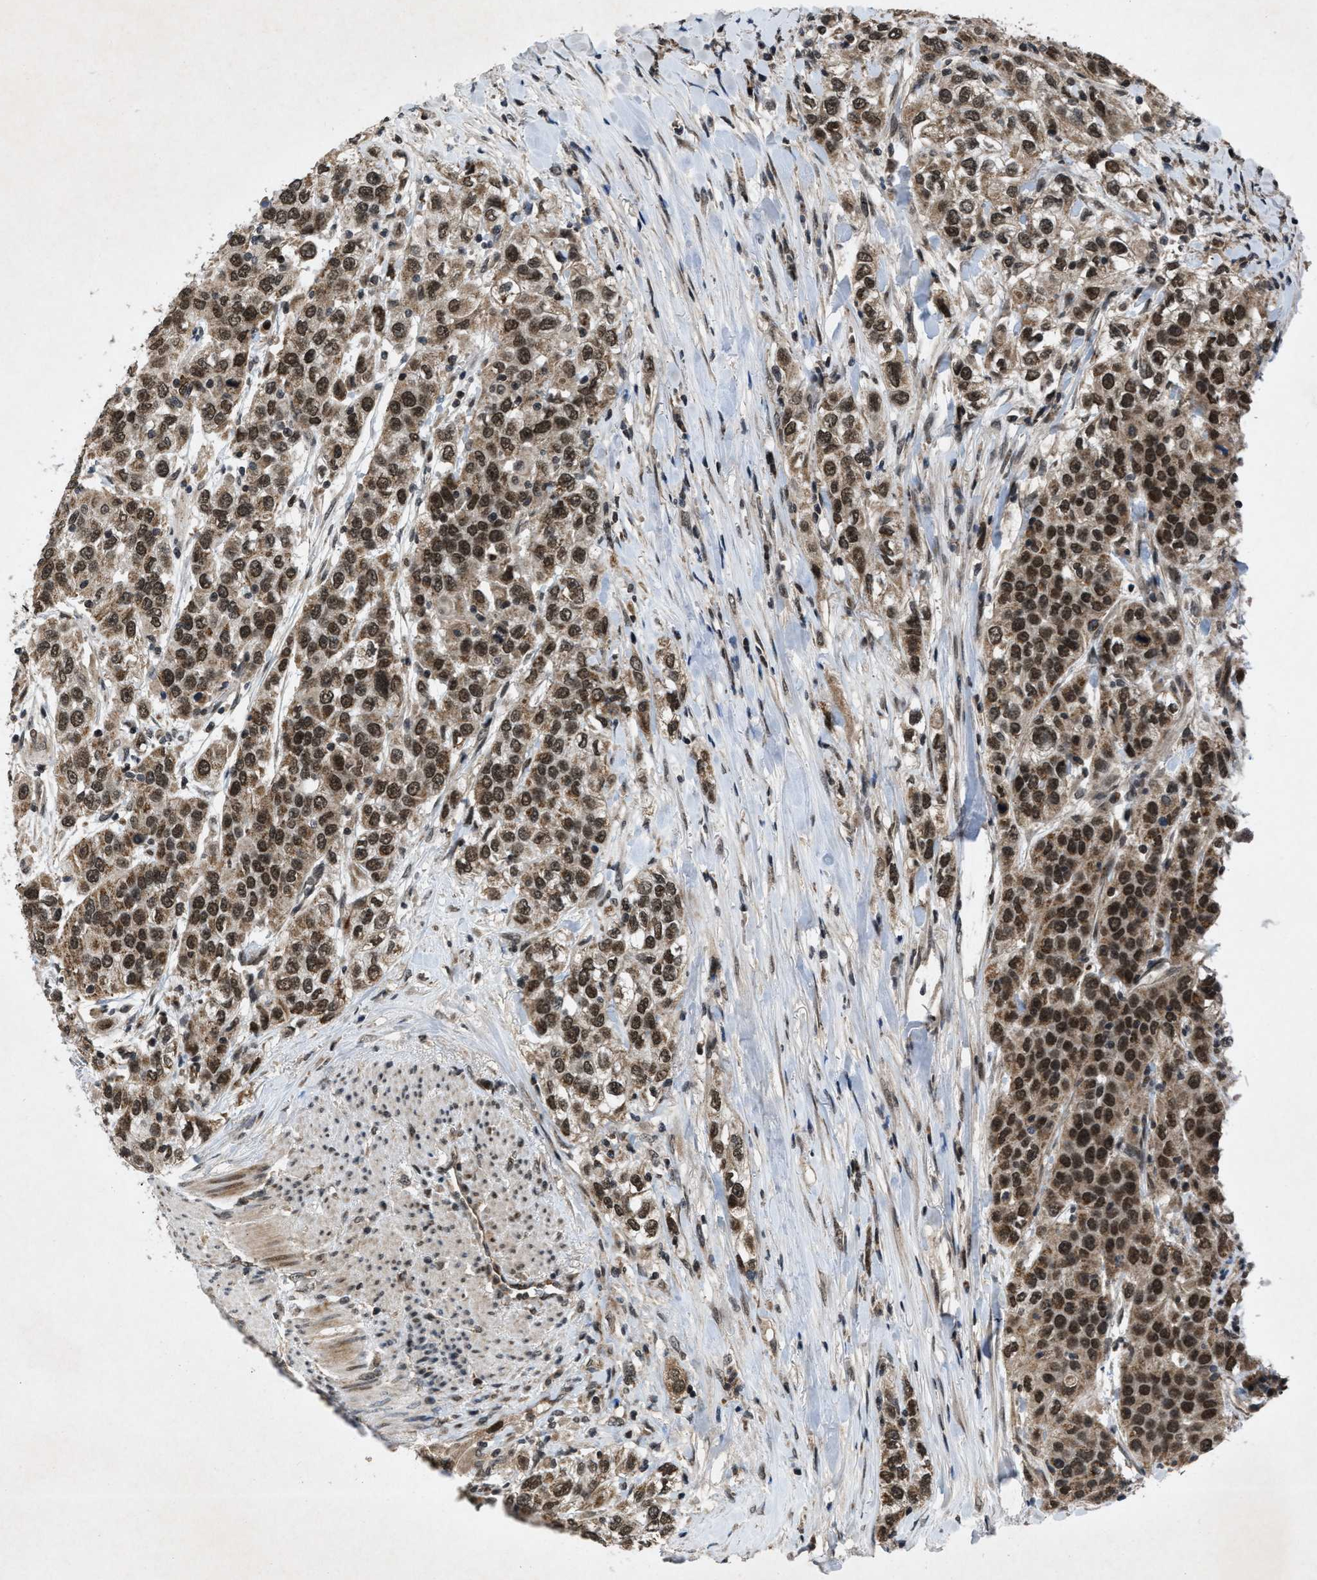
{"staining": {"intensity": "moderate", "quantity": ">75%", "location": "cytoplasmic/membranous,nuclear"}, "tissue": "urothelial cancer", "cell_type": "Tumor cells", "image_type": "cancer", "snomed": [{"axis": "morphology", "description": "Urothelial carcinoma, High grade"}, {"axis": "topography", "description": "Urinary bladder"}], "caption": "Immunohistochemistry of human high-grade urothelial carcinoma exhibits medium levels of moderate cytoplasmic/membranous and nuclear positivity in about >75% of tumor cells.", "gene": "ZNHIT1", "patient": {"sex": "female", "age": 80}}